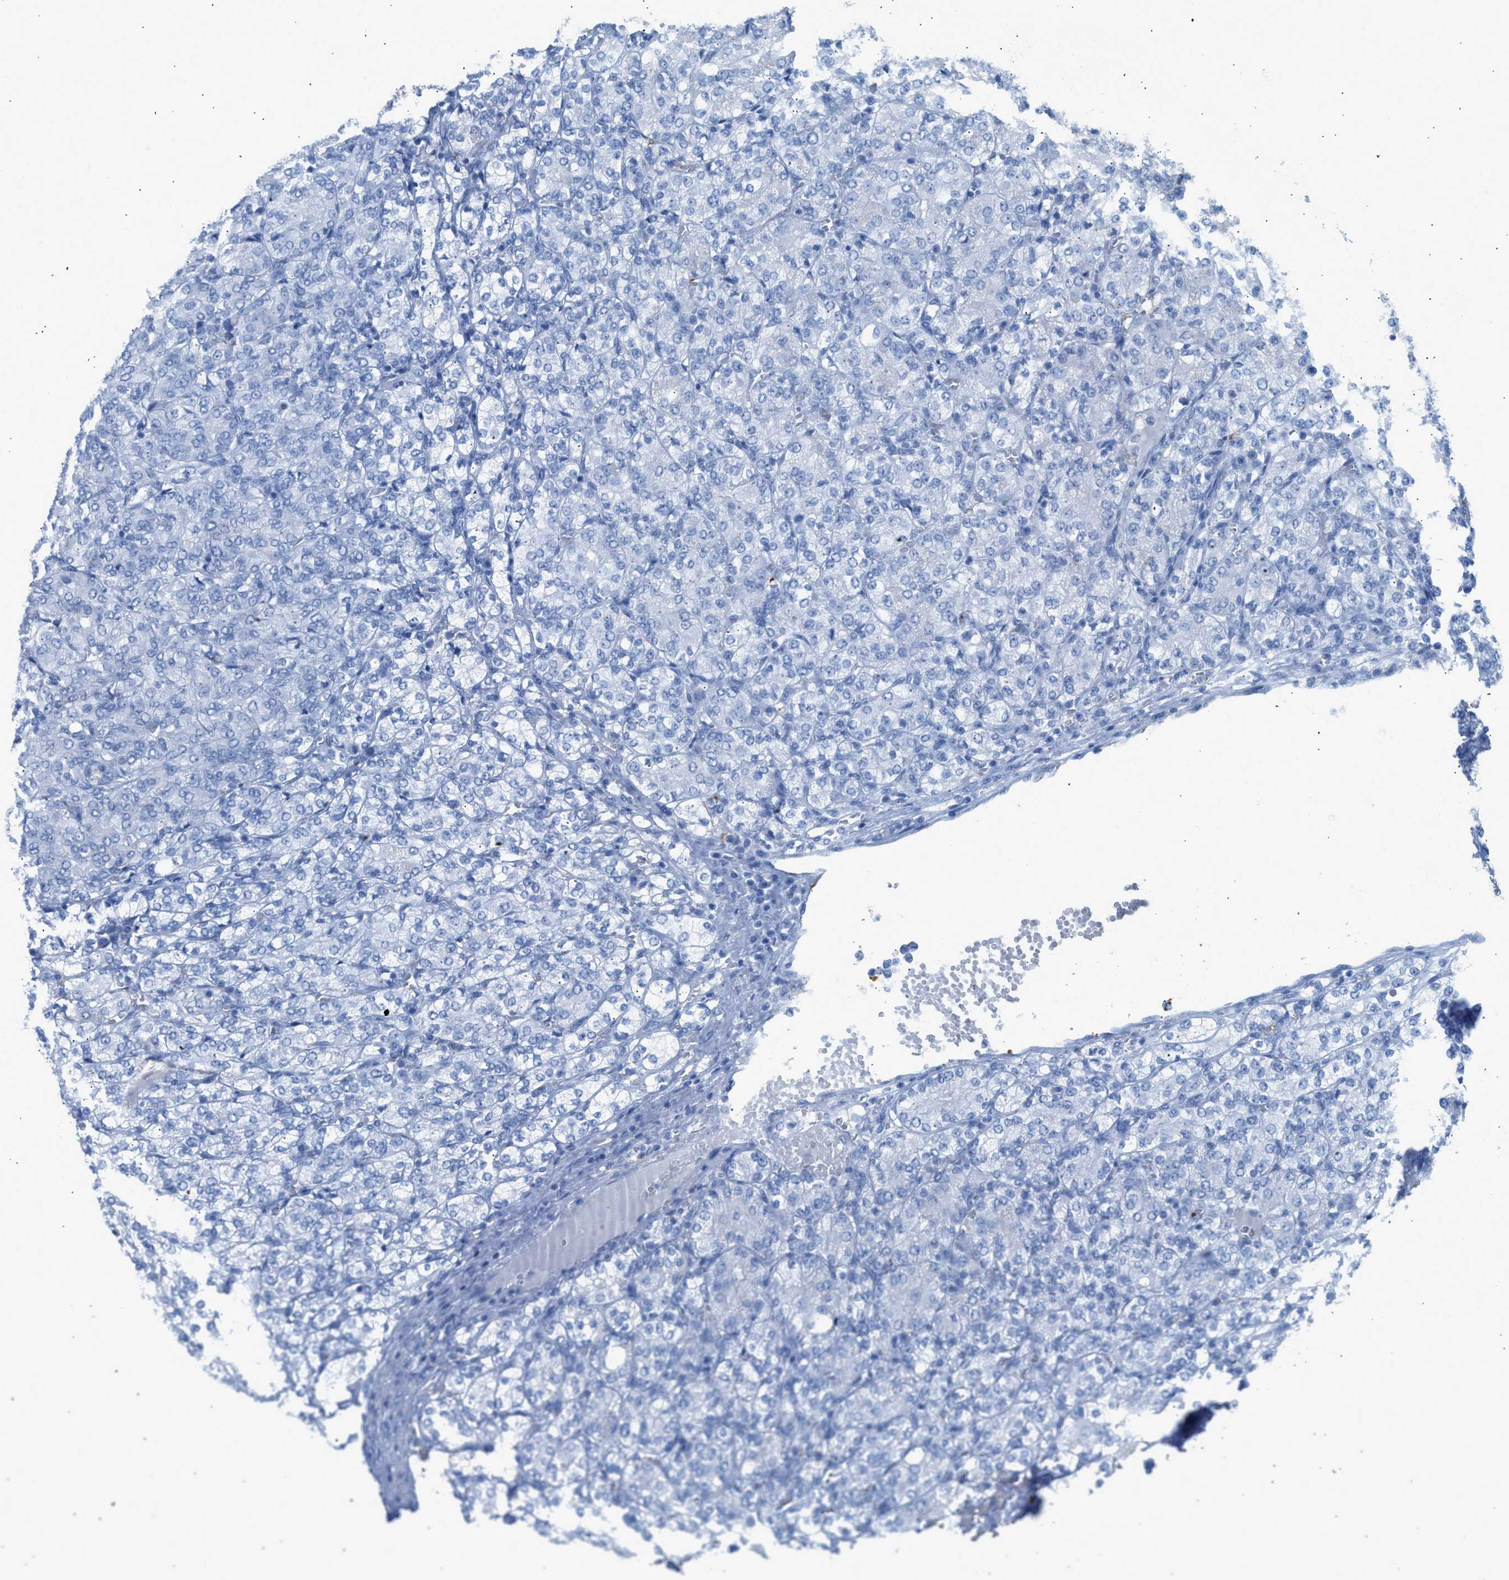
{"staining": {"intensity": "negative", "quantity": "none", "location": "none"}, "tissue": "renal cancer", "cell_type": "Tumor cells", "image_type": "cancer", "snomed": [{"axis": "morphology", "description": "Adenocarcinoma, NOS"}, {"axis": "topography", "description": "Kidney"}], "caption": "The histopathology image exhibits no significant positivity in tumor cells of adenocarcinoma (renal).", "gene": "FAIM2", "patient": {"sex": "male", "age": 77}}